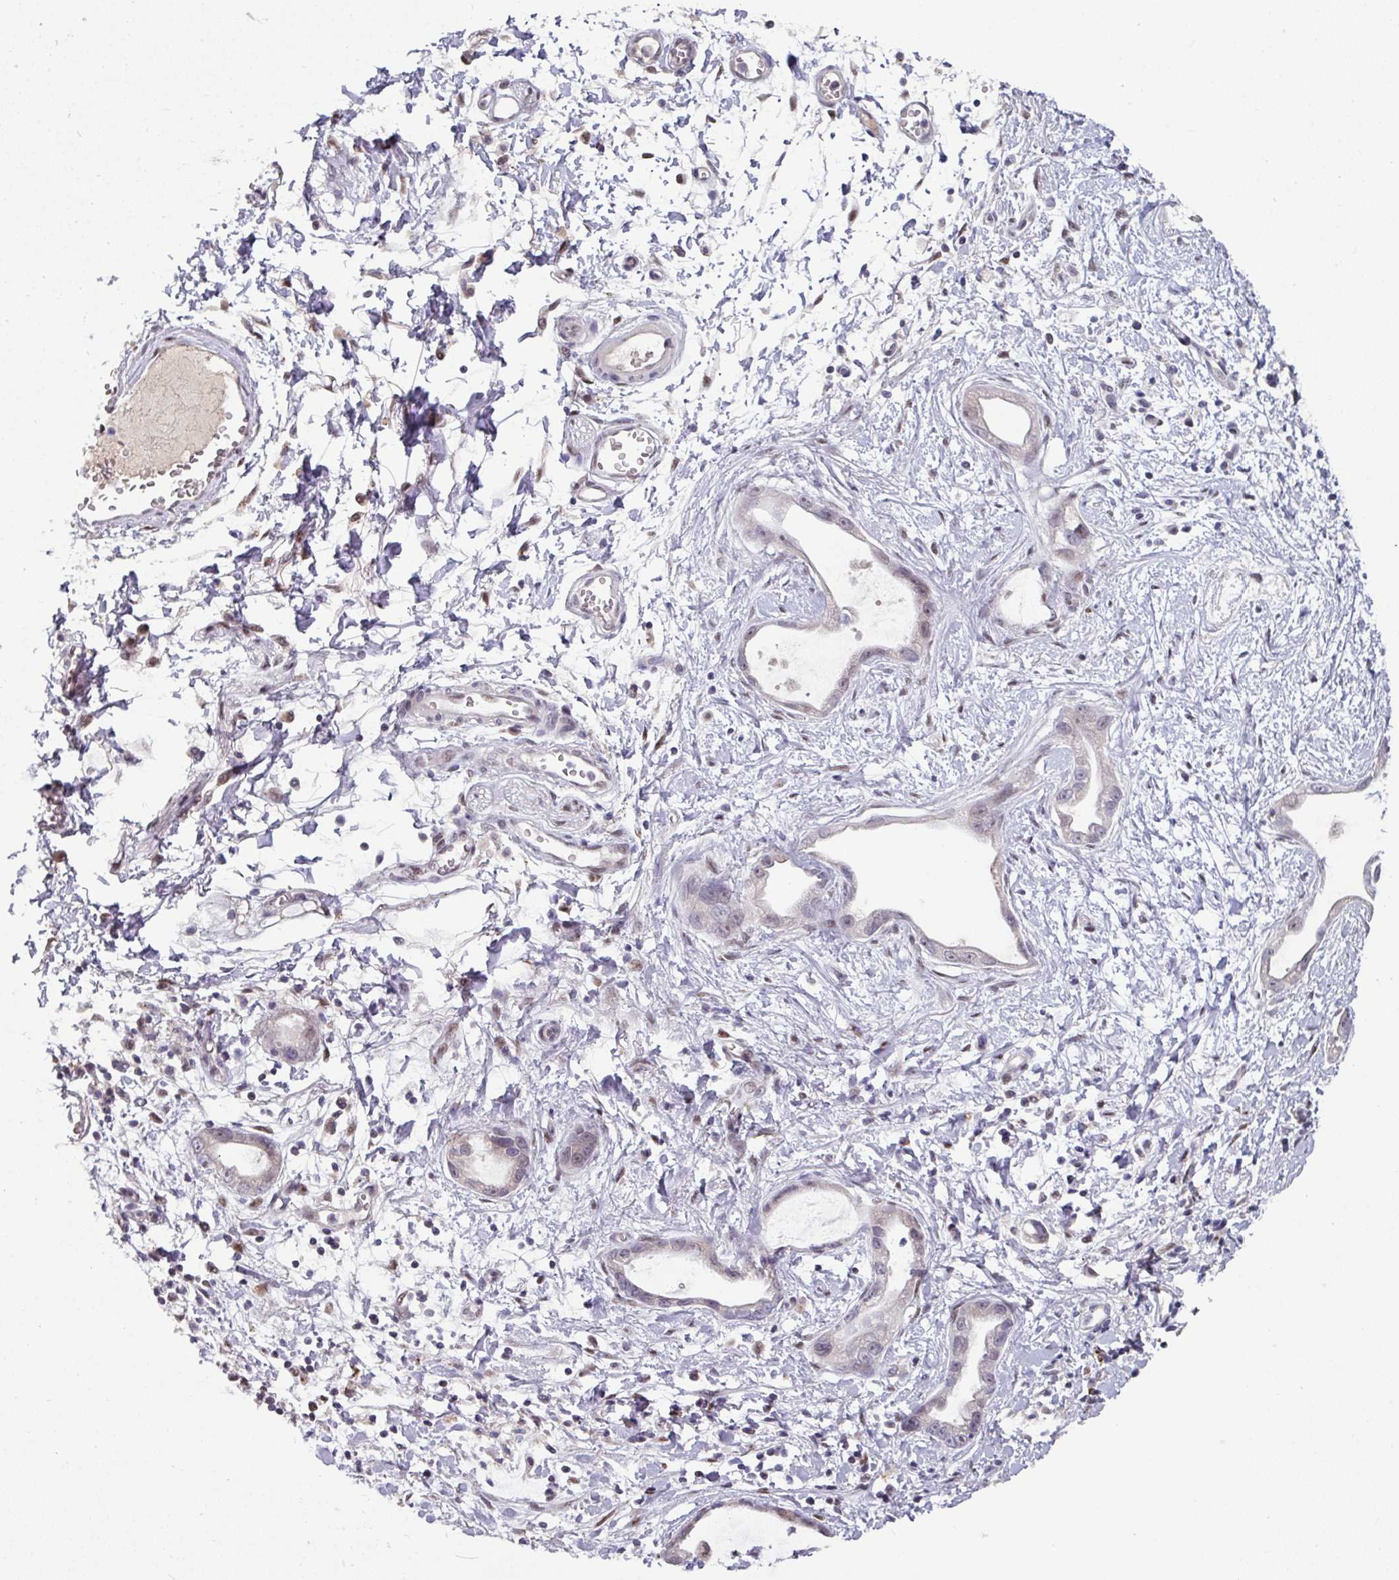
{"staining": {"intensity": "negative", "quantity": "none", "location": "none"}, "tissue": "stomach cancer", "cell_type": "Tumor cells", "image_type": "cancer", "snomed": [{"axis": "morphology", "description": "Adenocarcinoma, NOS"}, {"axis": "topography", "description": "Stomach"}], "caption": "DAB (3,3'-diaminobenzidine) immunohistochemical staining of stomach cancer (adenocarcinoma) shows no significant staining in tumor cells.", "gene": "SWSAP1", "patient": {"sex": "male", "age": 55}}